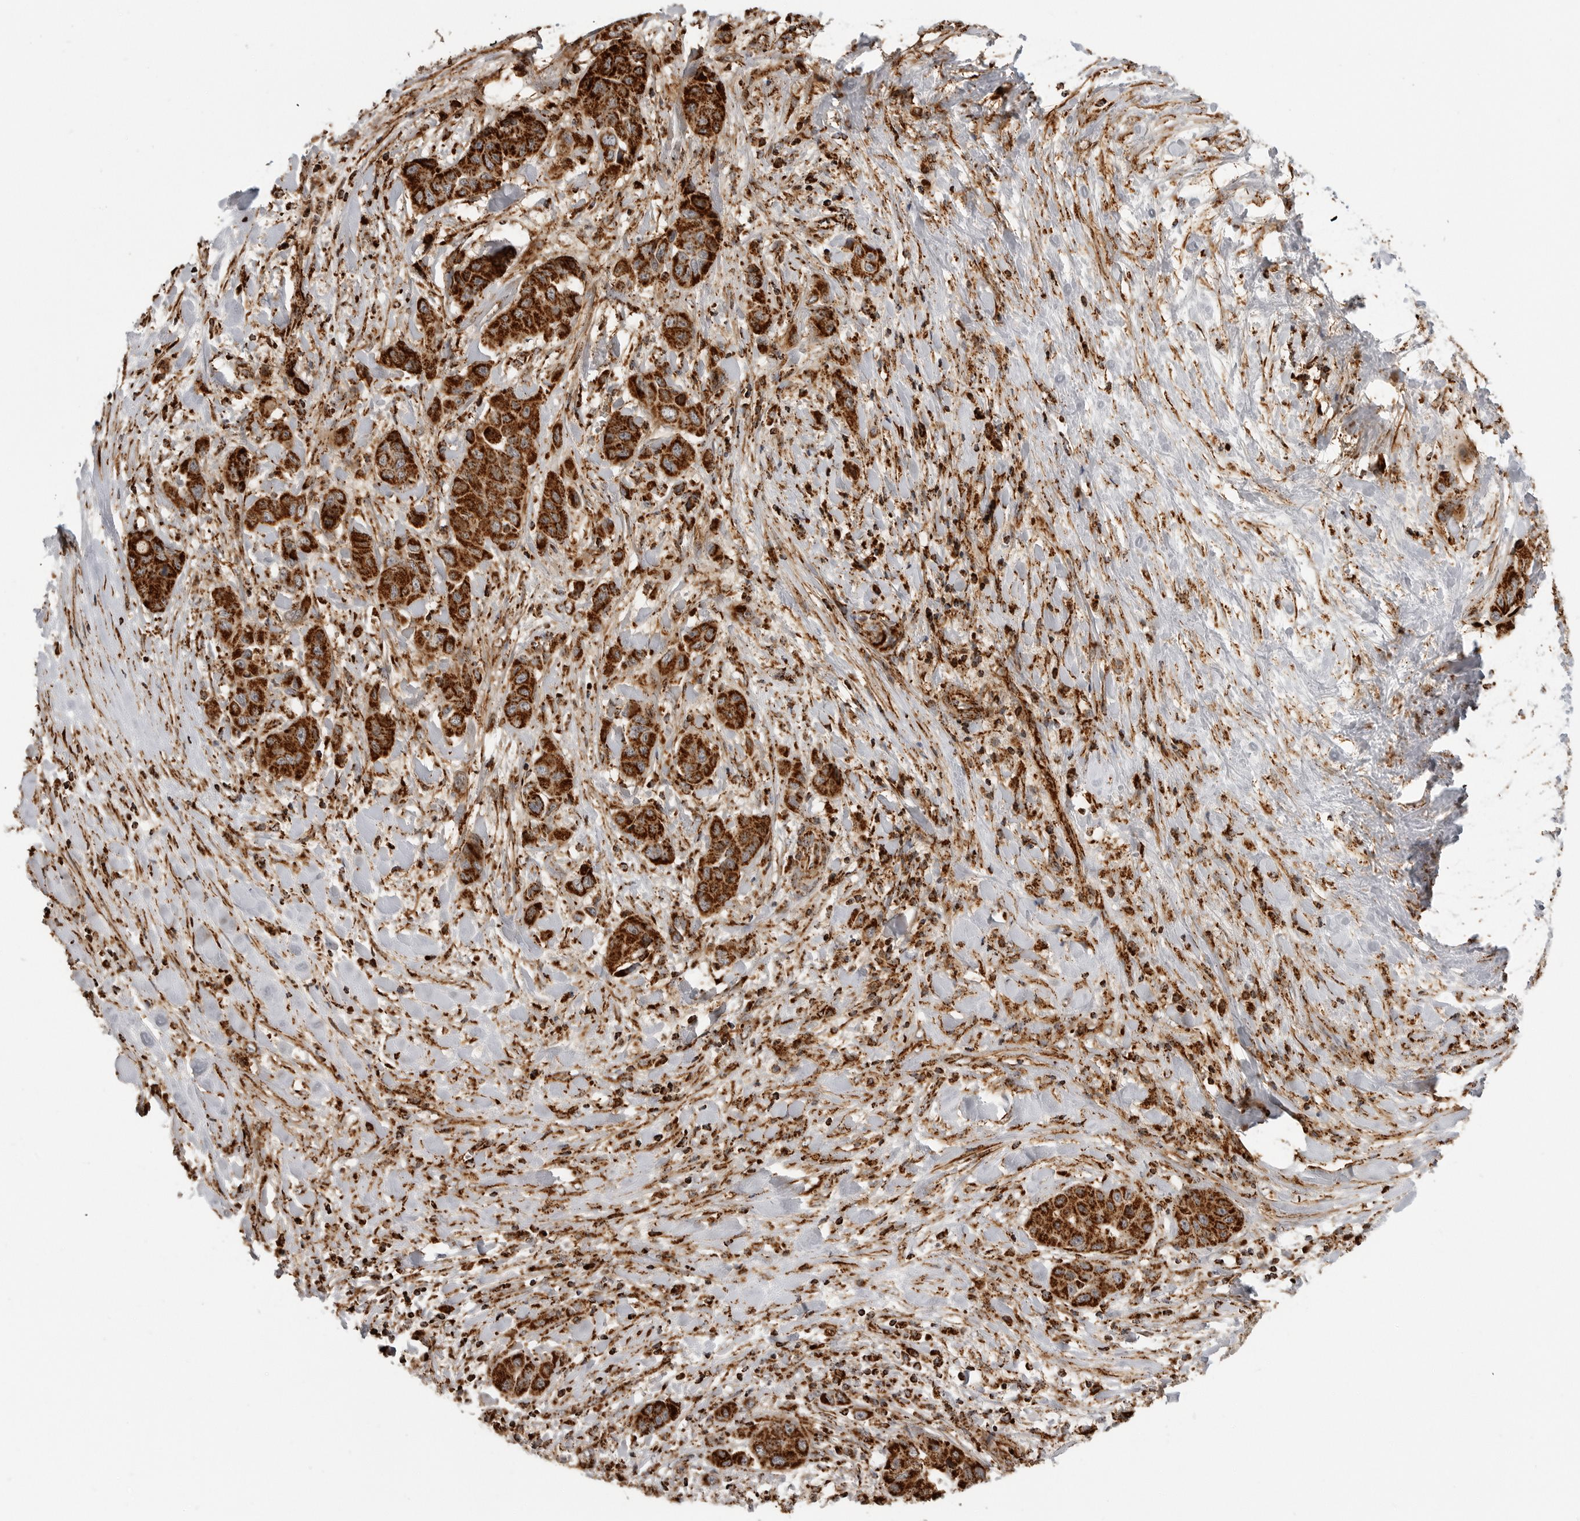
{"staining": {"intensity": "strong", "quantity": ">75%", "location": "cytoplasmic/membranous"}, "tissue": "liver cancer", "cell_type": "Tumor cells", "image_type": "cancer", "snomed": [{"axis": "morphology", "description": "Cholangiocarcinoma"}, {"axis": "topography", "description": "Liver"}], "caption": "High-magnification brightfield microscopy of cholangiocarcinoma (liver) stained with DAB (brown) and counterstained with hematoxylin (blue). tumor cells exhibit strong cytoplasmic/membranous expression is seen in about>75% of cells.", "gene": "BMP2K", "patient": {"sex": "female", "age": 52}}